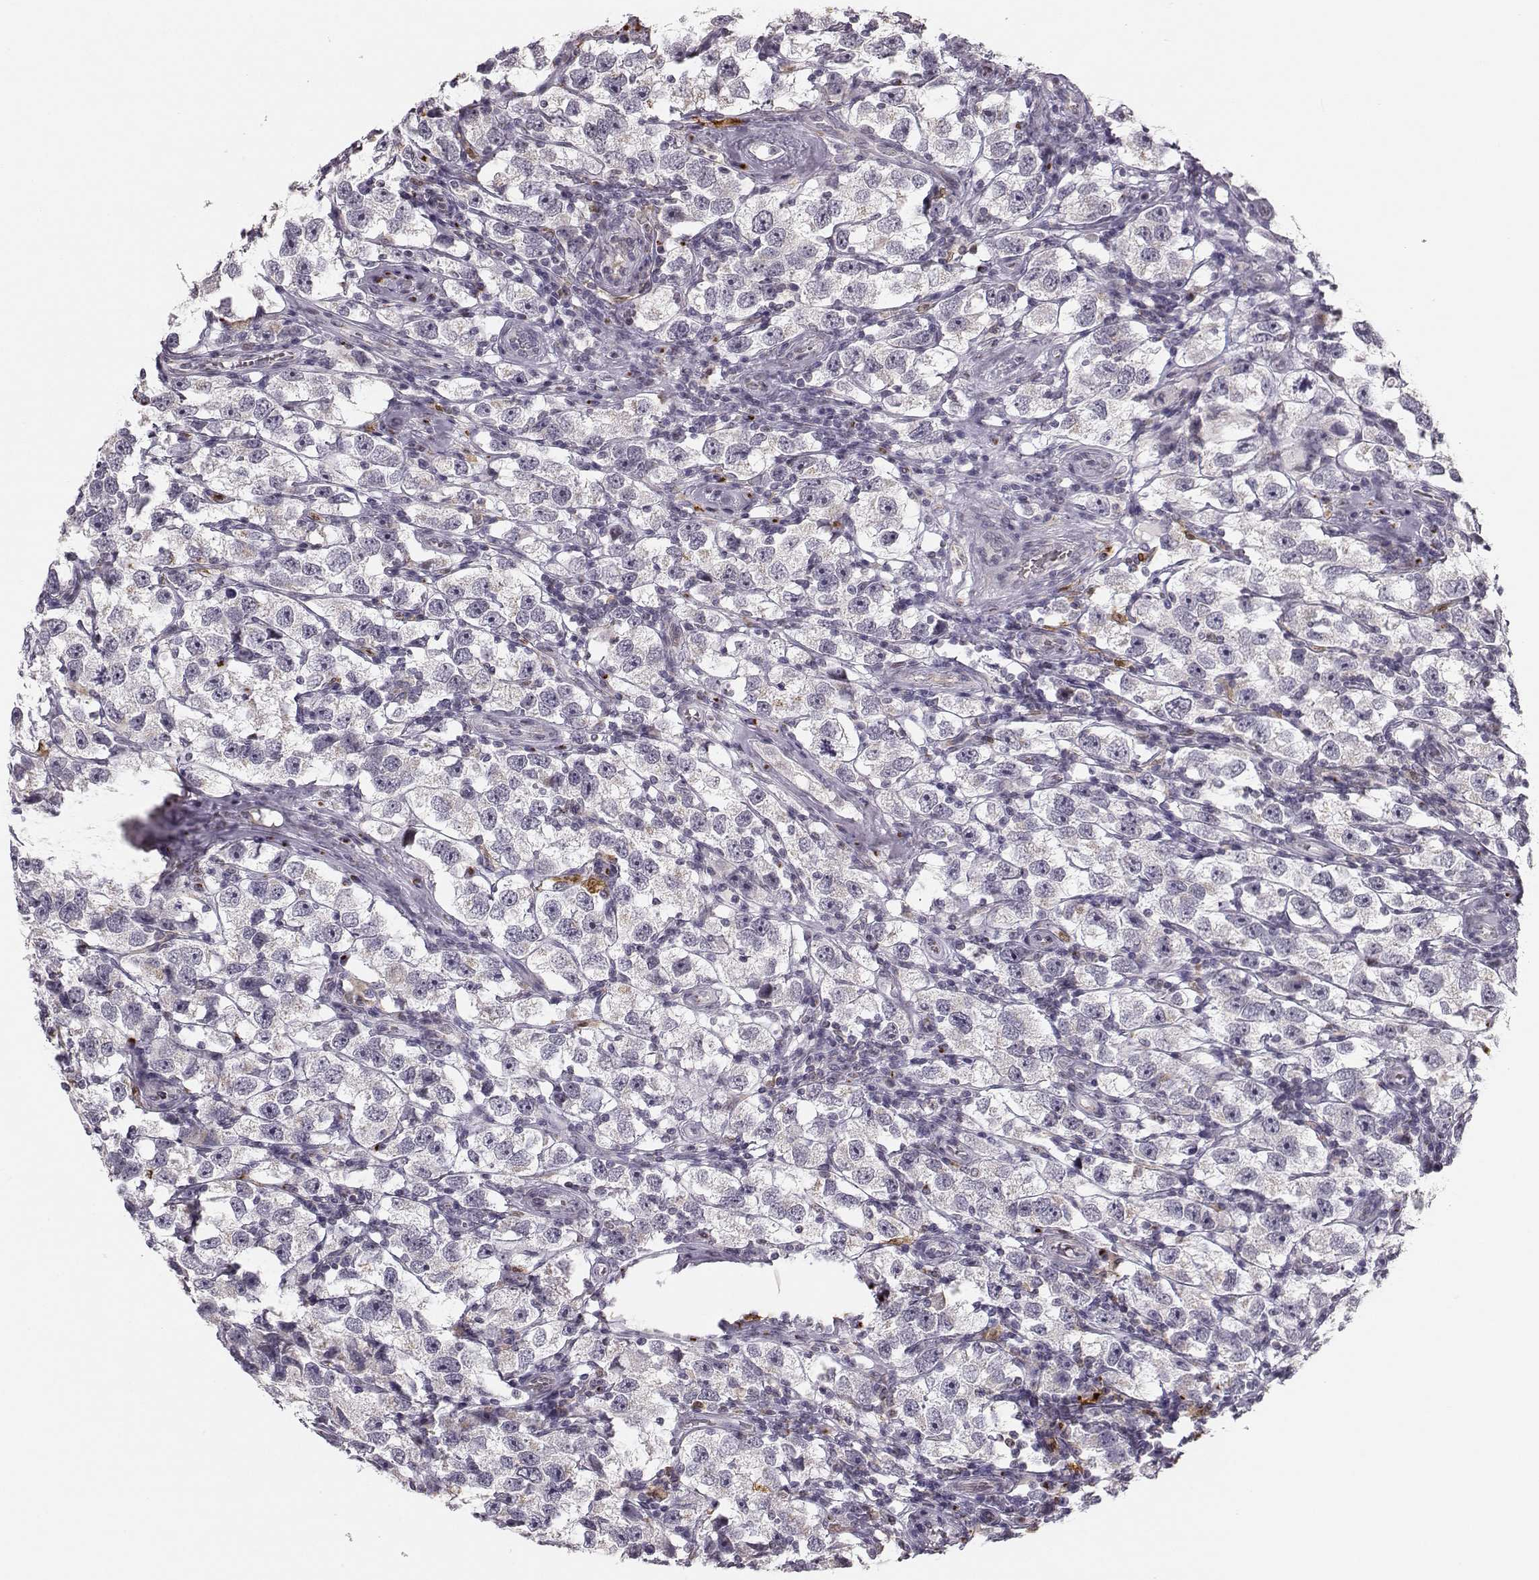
{"staining": {"intensity": "negative", "quantity": "none", "location": "none"}, "tissue": "testis cancer", "cell_type": "Tumor cells", "image_type": "cancer", "snomed": [{"axis": "morphology", "description": "Seminoma, NOS"}, {"axis": "topography", "description": "Testis"}], "caption": "High power microscopy photomicrograph of an IHC micrograph of testis seminoma, revealing no significant staining in tumor cells.", "gene": "HTR7", "patient": {"sex": "male", "age": 26}}